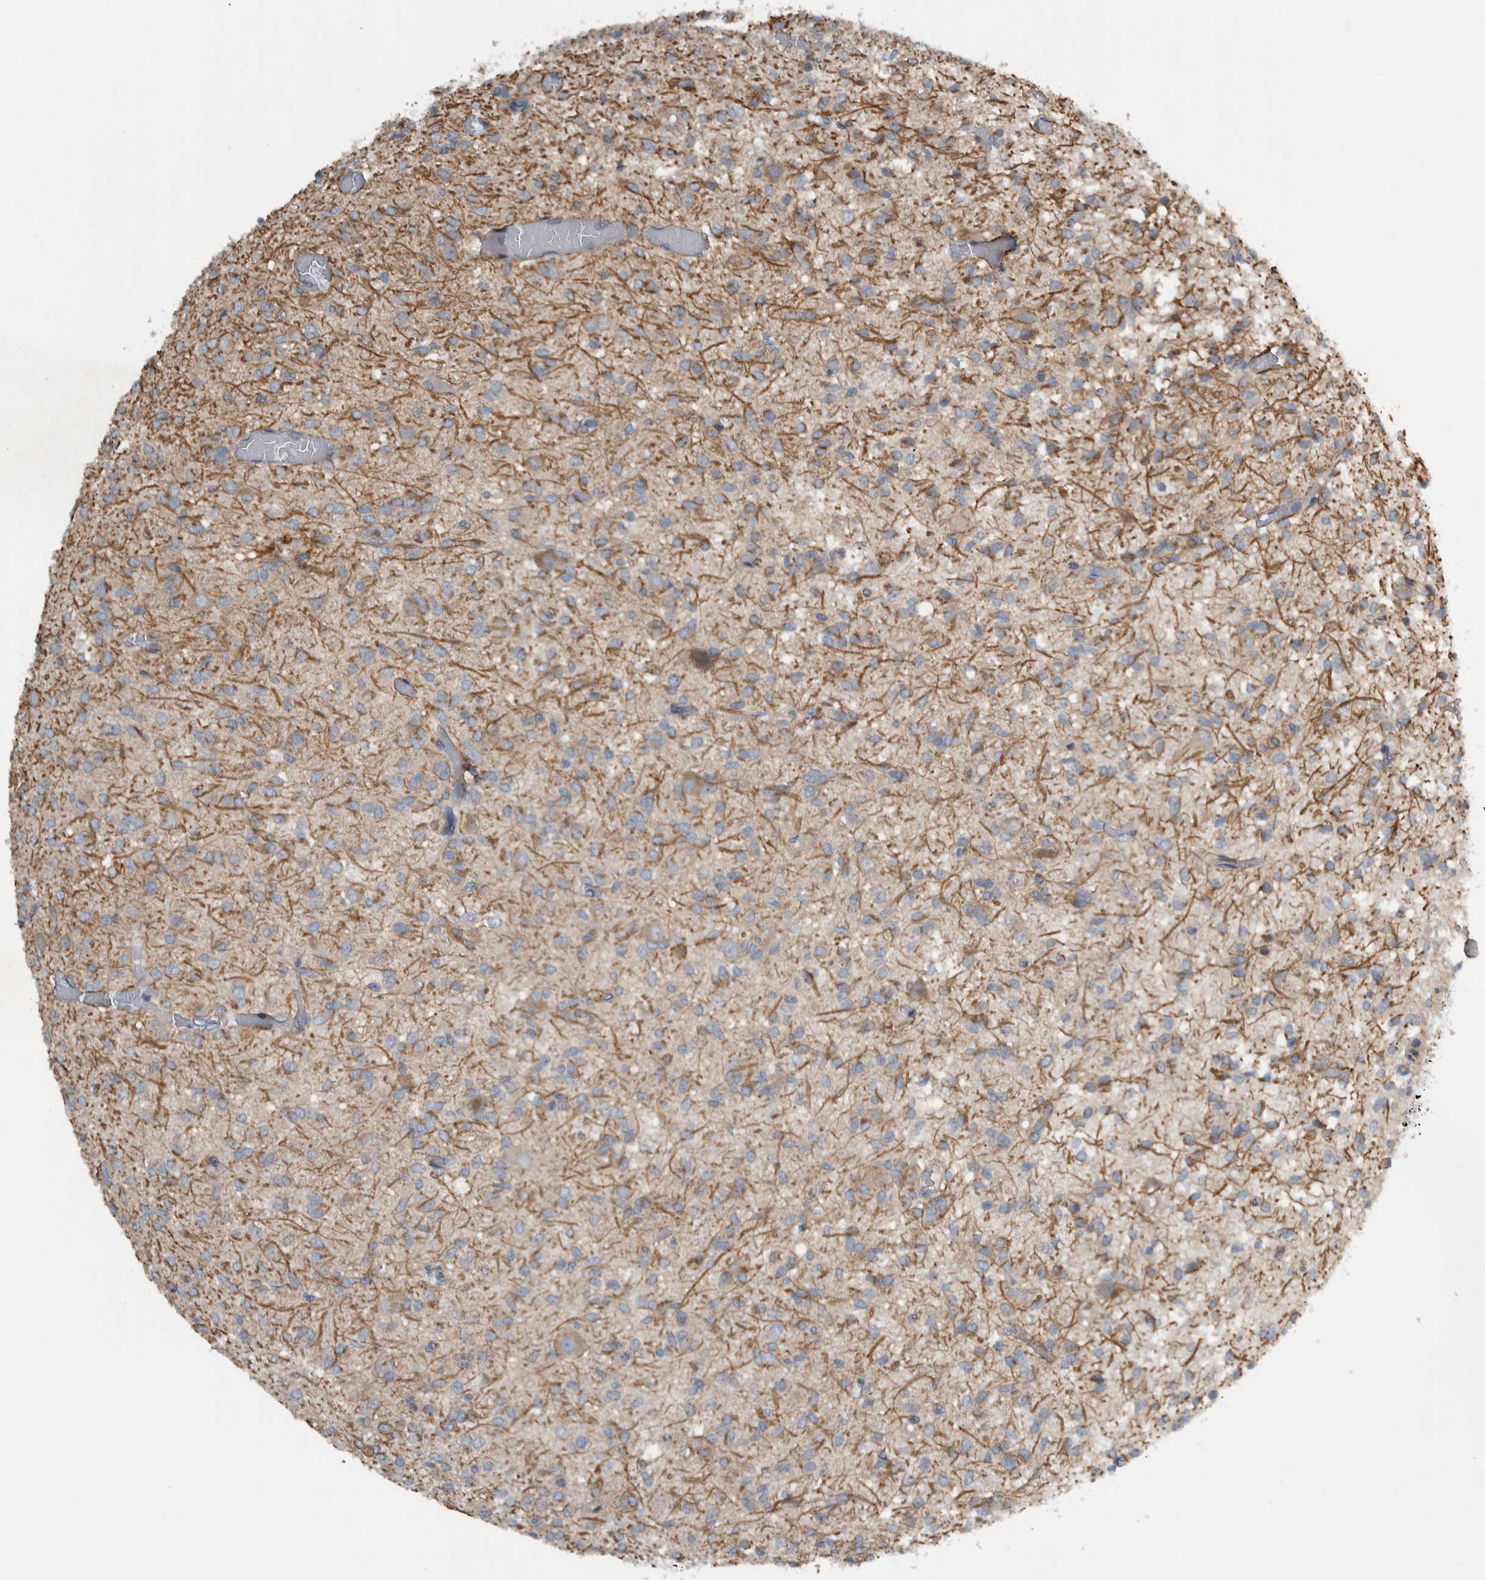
{"staining": {"intensity": "moderate", "quantity": ">75%", "location": "cytoplasmic/membranous"}, "tissue": "glioma", "cell_type": "Tumor cells", "image_type": "cancer", "snomed": [{"axis": "morphology", "description": "Glioma, malignant, High grade"}, {"axis": "topography", "description": "Brain"}], "caption": "Immunohistochemical staining of malignant glioma (high-grade) reveals medium levels of moderate cytoplasmic/membranous expression in about >75% of tumor cells.", "gene": "NT5C2", "patient": {"sex": "female", "age": 59}}